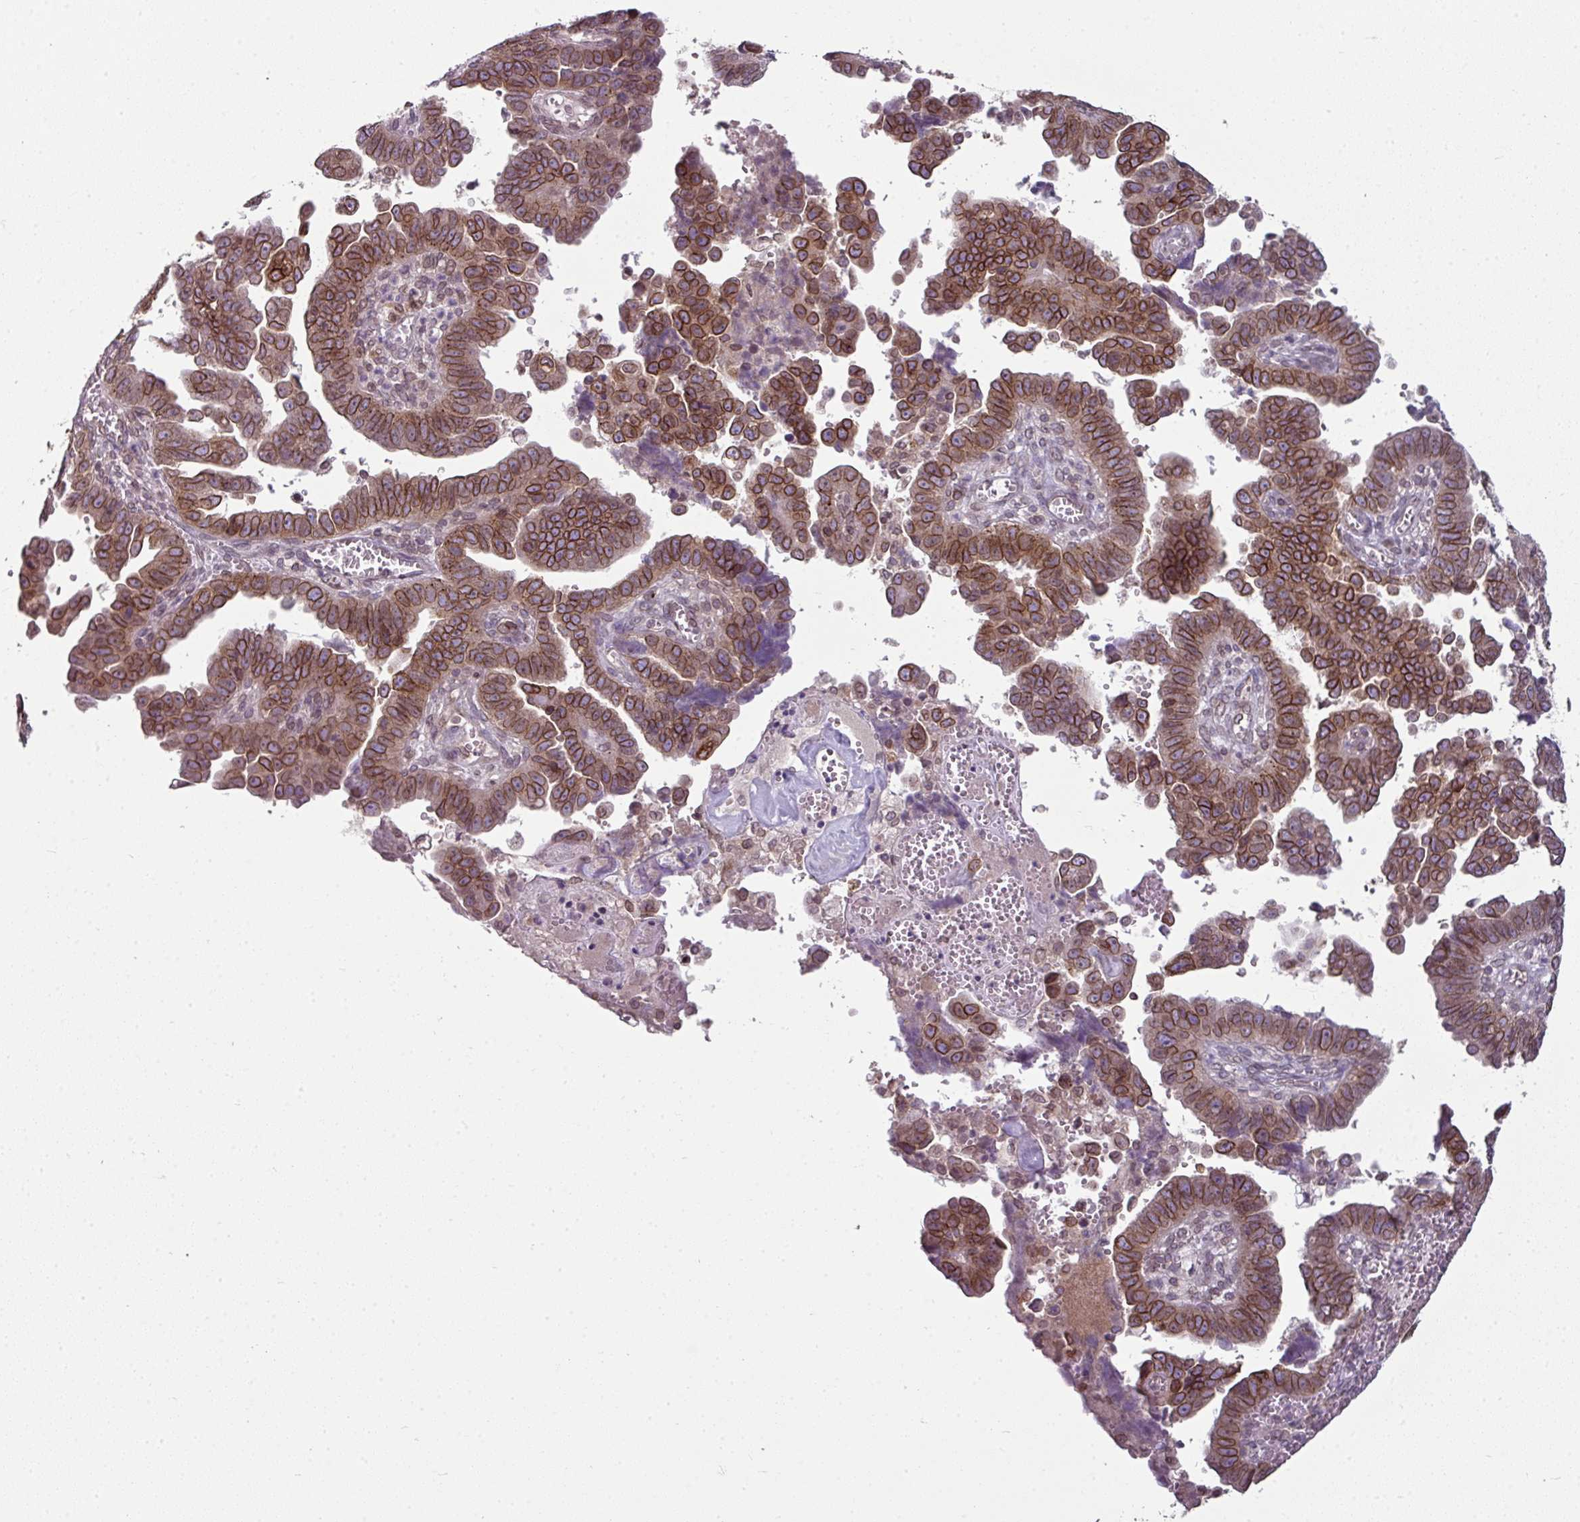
{"staining": {"intensity": "strong", "quantity": ">75%", "location": "cytoplasmic/membranous,nuclear"}, "tissue": "endometrial cancer", "cell_type": "Tumor cells", "image_type": "cancer", "snomed": [{"axis": "morphology", "description": "Adenocarcinoma, NOS"}, {"axis": "topography", "description": "Endometrium"}], "caption": "Tumor cells demonstrate strong cytoplasmic/membranous and nuclear expression in about >75% of cells in endometrial cancer (adenocarcinoma). (DAB IHC with brightfield microscopy, high magnification).", "gene": "RANGAP1", "patient": {"sex": "female", "age": 75}}